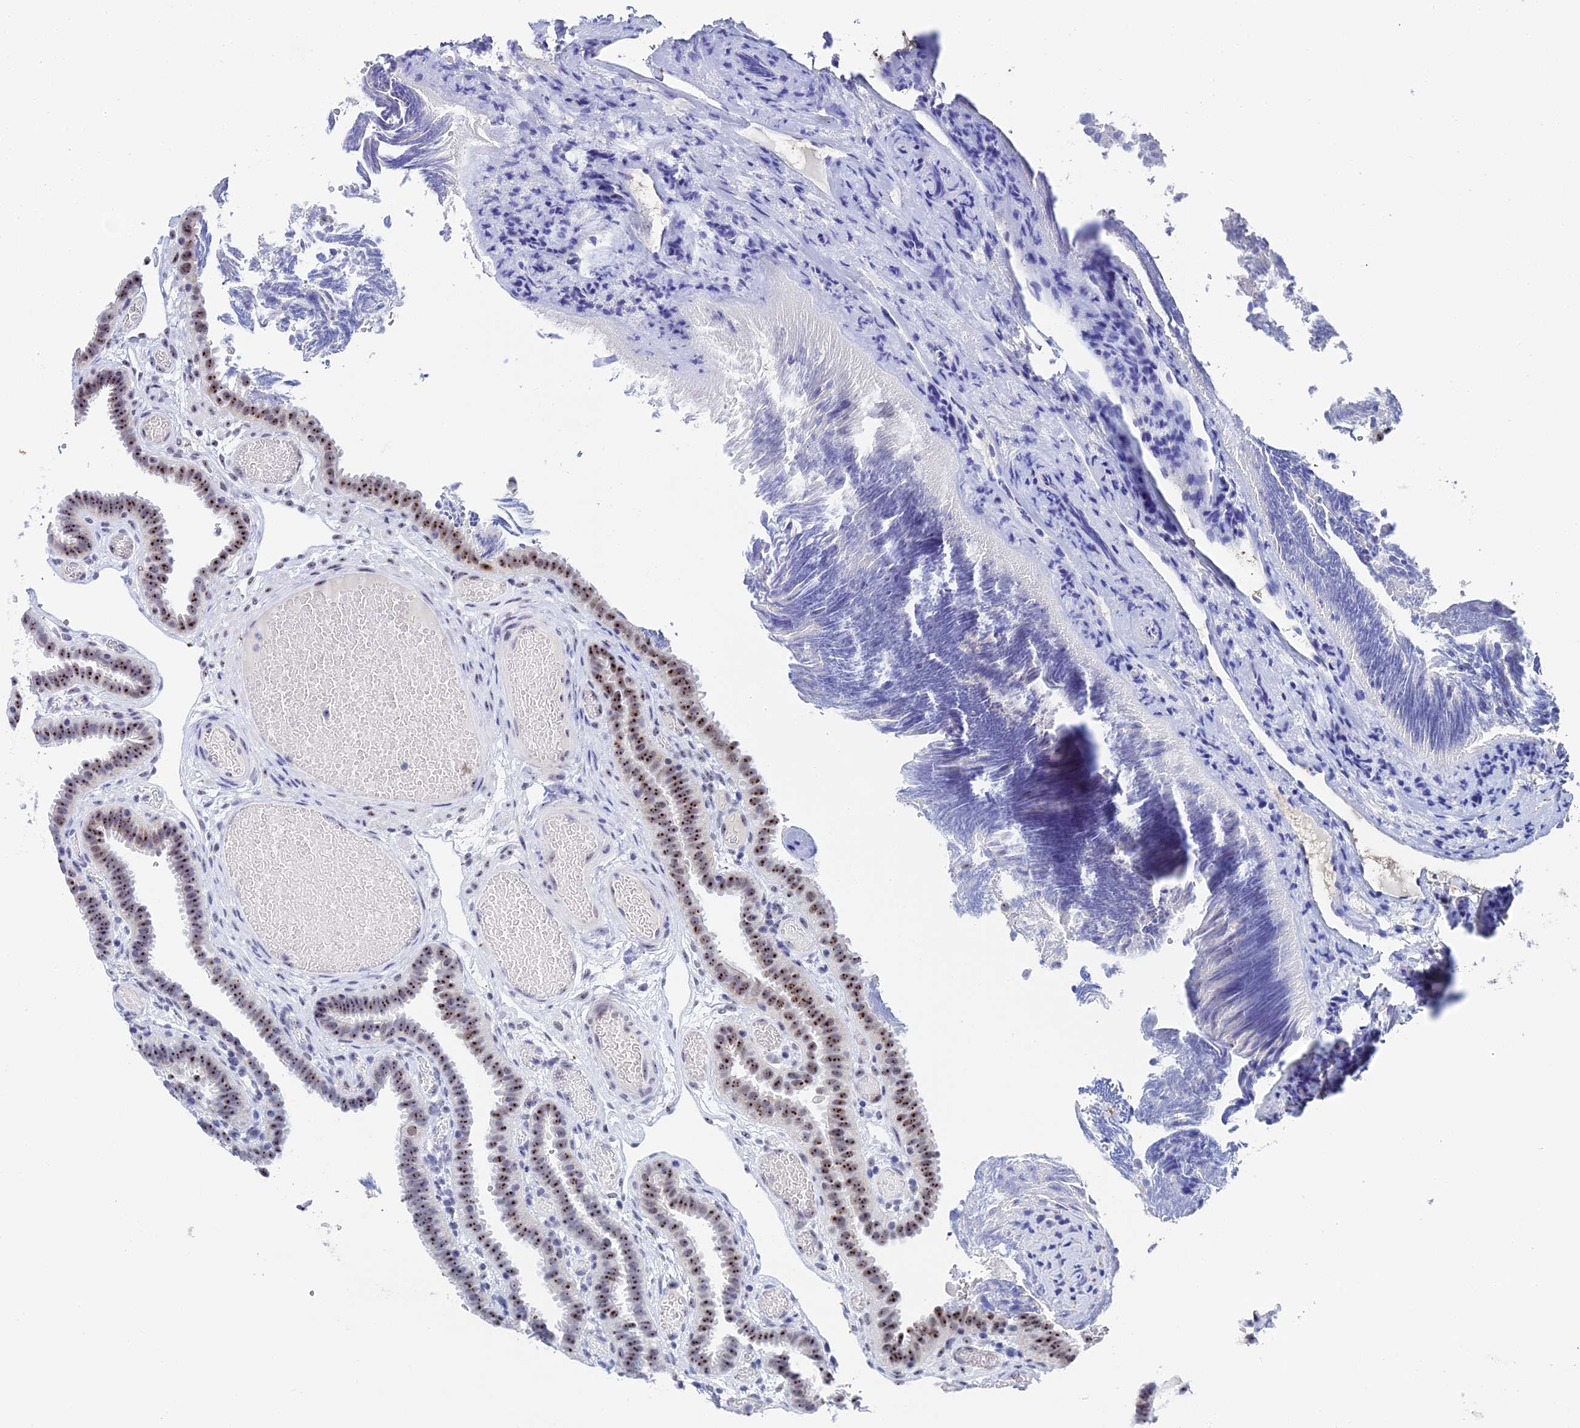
{"staining": {"intensity": "moderate", "quantity": "25%-75%", "location": "nuclear"}, "tissue": "fallopian tube", "cell_type": "Glandular cells", "image_type": "normal", "snomed": [{"axis": "morphology", "description": "Normal tissue, NOS"}, {"axis": "topography", "description": "Fallopian tube"}], "caption": "Protein expression analysis of unremarkable human fallopian tube reveals moderate nuclear expression in approximately 25%-75% of glandular cells. The staining was performed using DAB, with brown indicating positive protein expression. Nuclei are stained blue with hematoxylin.", "gene": "PLPP4", "patient": {"sex": "female", "age": 37}}